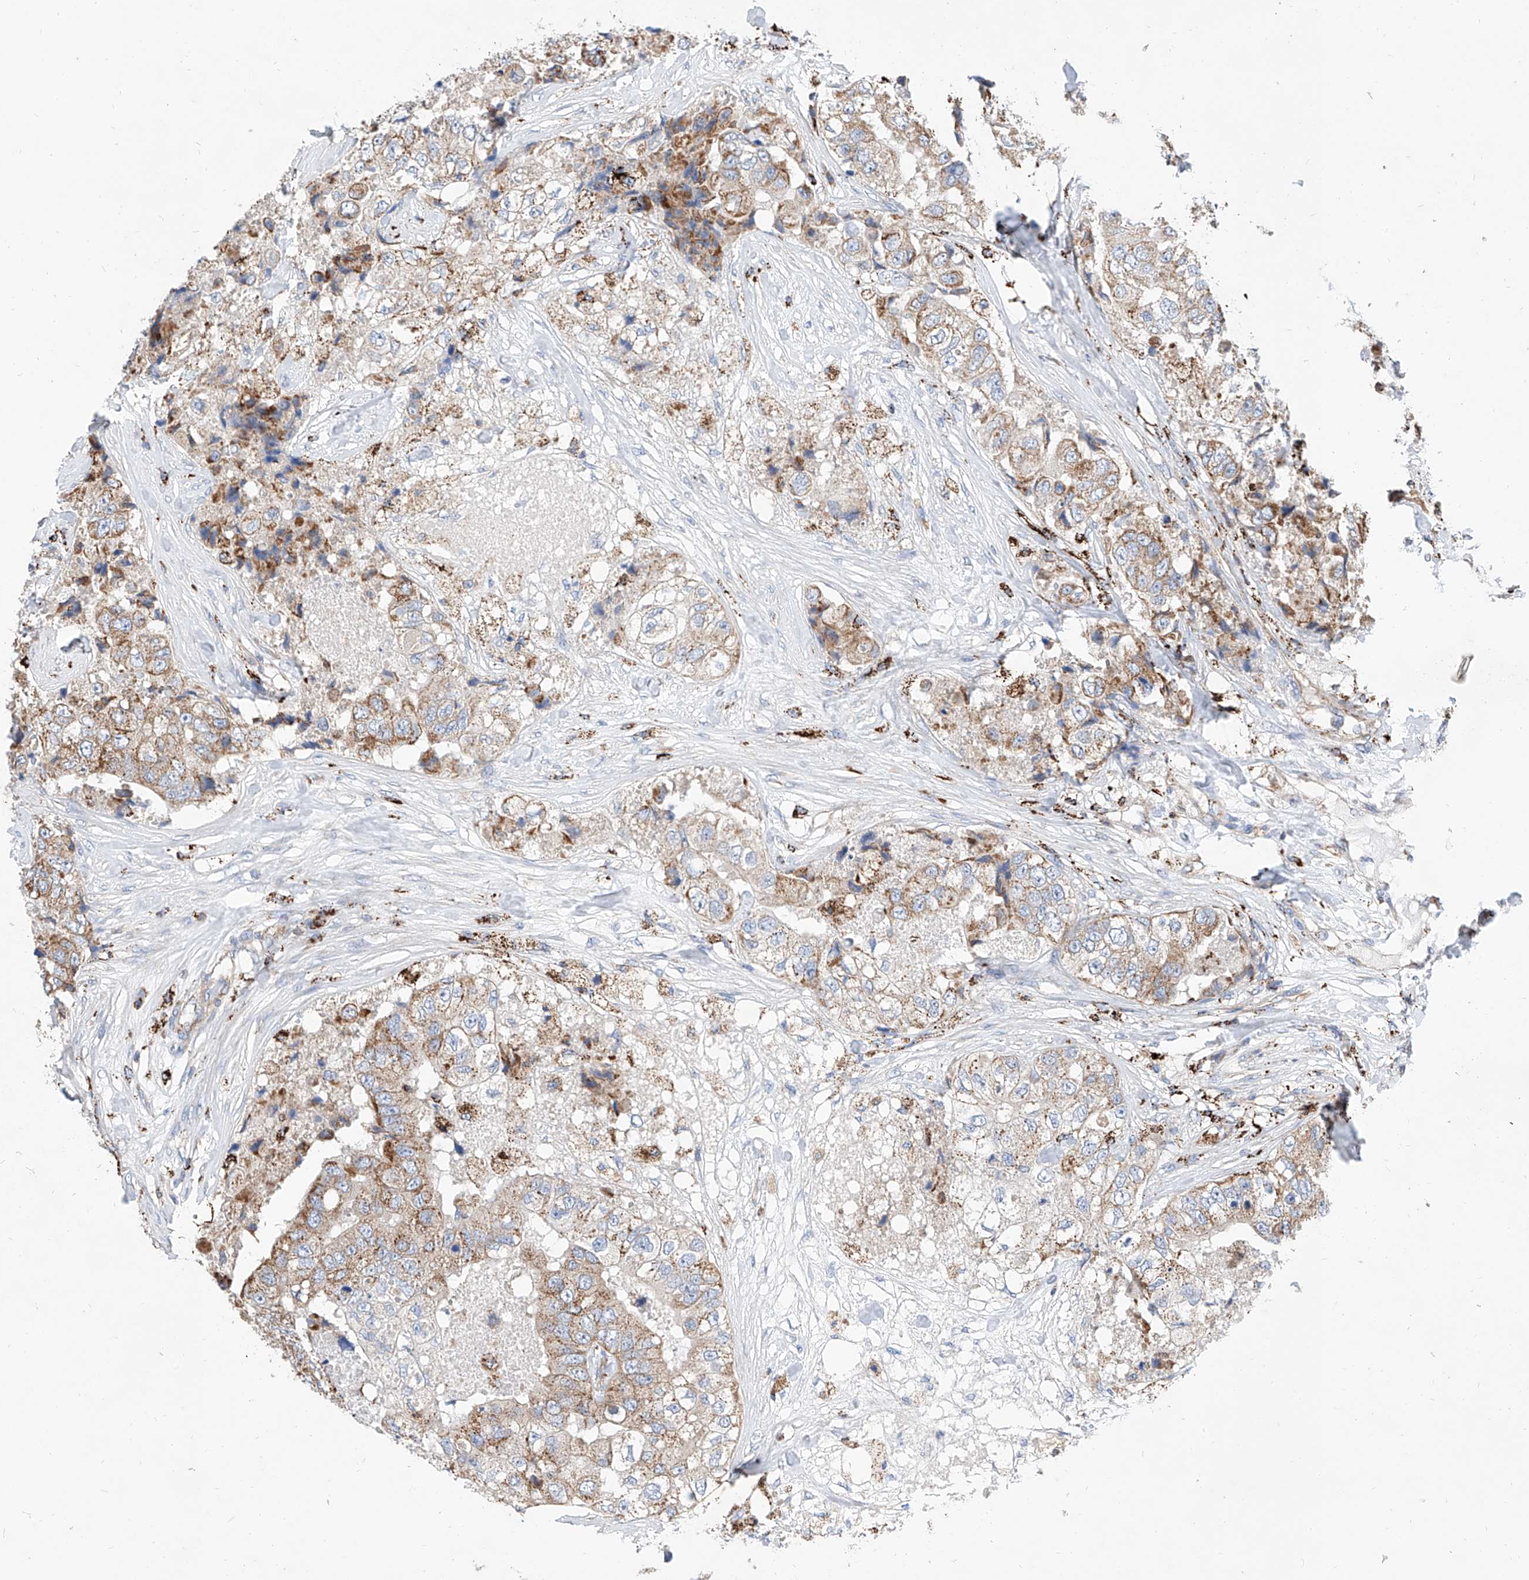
{"staining": {"intensity": "moderate", "quantity": "25%-75%", "location": "cytoplasmic/membranous"}, "tissue": "breast cancer", "cell_type": "Tumor cells", "image_type": "cancer", "snomed": [{"axis": "morphology", "description": "Duct carcinoma"}, {"axis": "topography", "description": "Breast"}], "caption": "Protein analysis of breast cancer tissue shows moderate cytoplasmic/membranous staining in about 25%-75% of tumor cells. The staining is performed using DAB (3,3'-diaminobenzidine) brown chromogen to label protein expression. The nuclei are counter-stained blue using hematoxylin.", "gene": "CPNE5", "patient": {"sex": "female", "age": 62}}